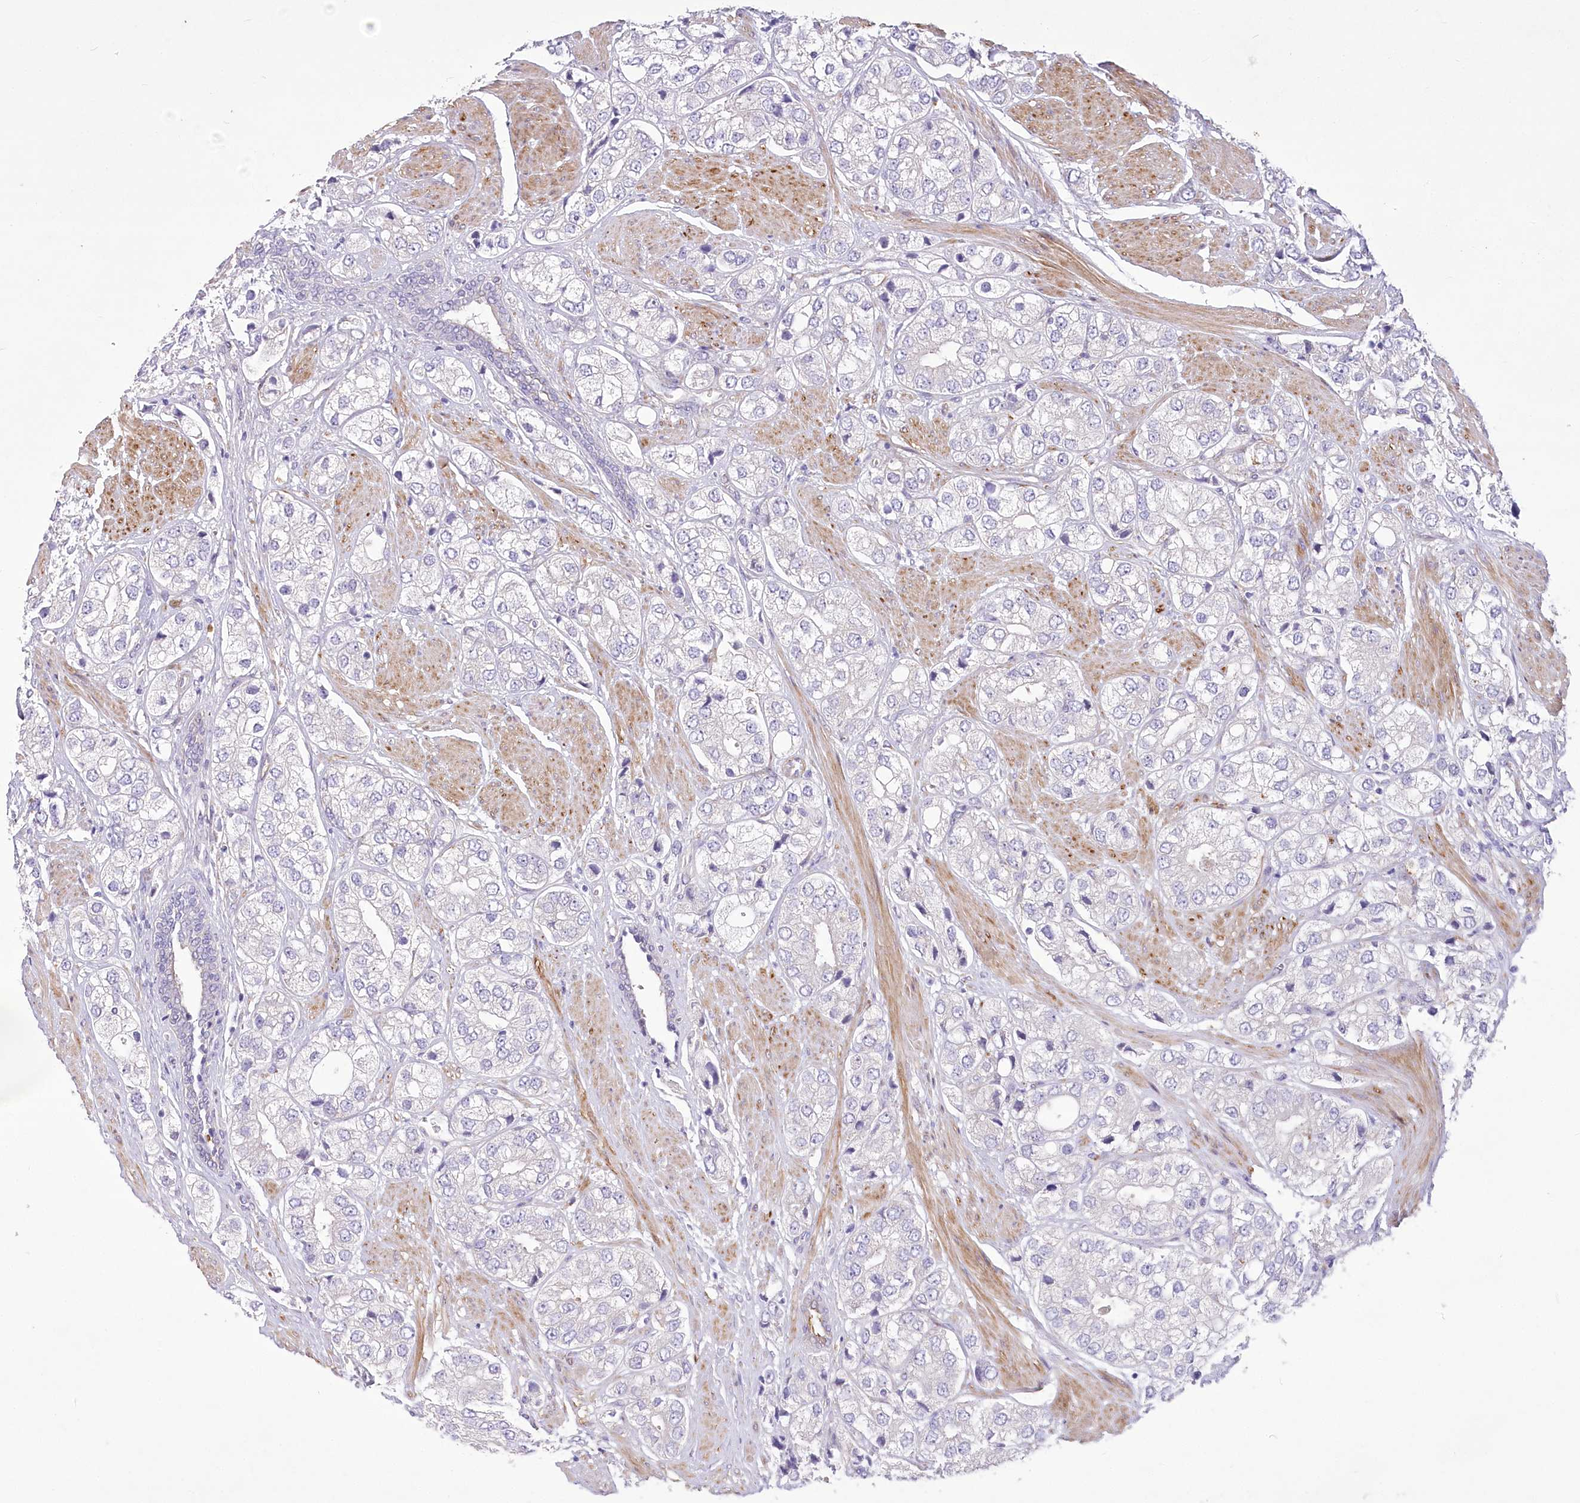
{"staining": {"intensity": "negative", "quantity": "none", "location": "none"}, "tissue": "prostate cancer", "cell_type": "Tumor cells", "image_type": "cancer", "snomed": [{"axis": "morphology", "description": "Adenocarcinoma, High grade"}, {"axis": "topography", "description": "Prostate"}], "caption": "Micrograph shows no protein expression in tumor cells of prostate cancer (adenocarcinoma (high-grade)) tissue.", "gene": "ANGPTL3", "patient": {"sex": "male", "age": 50}}